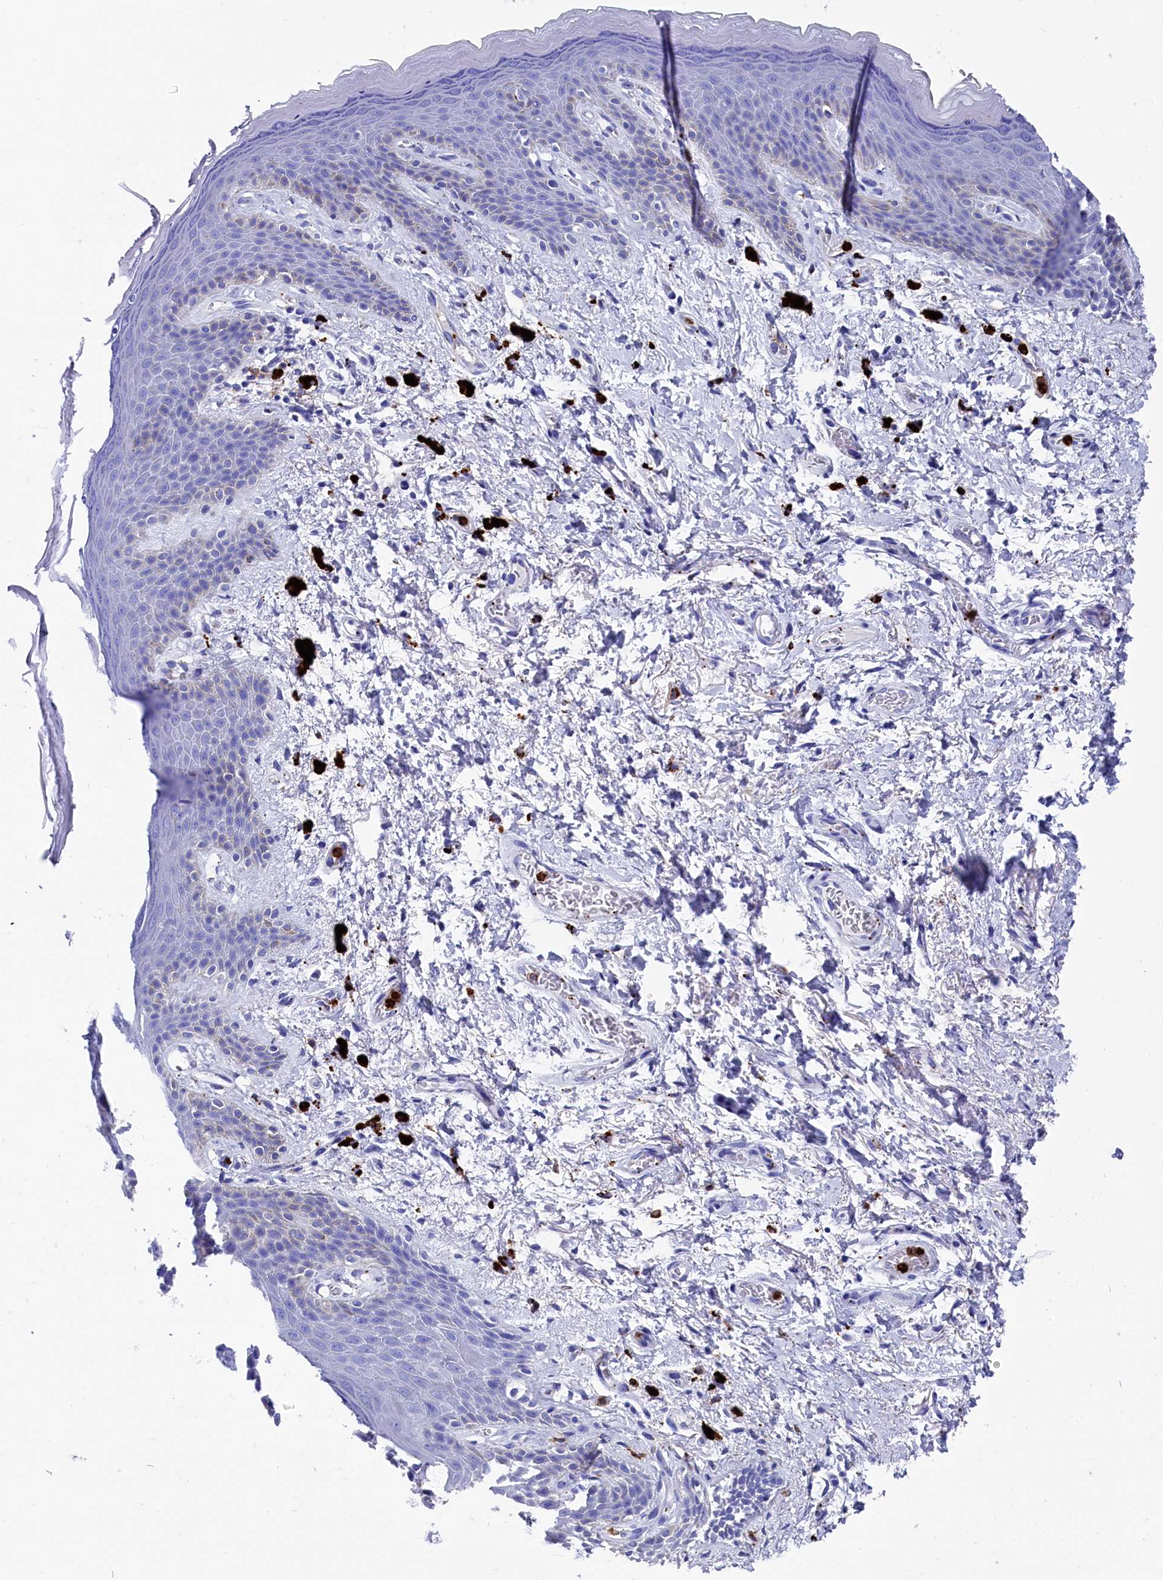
{"staining": {"intensity": "negative", "quantity": "none", "location": "none"}, "tissue": "skin", "cell_type": "Epidermal cells", "image_type": "normal", "snomed": [{"axis": "morphology", "description": "Normal tissue, NOS"}, {"axis": "topography", "description": "Anal"}], "caption": "Micrograph shows no significant protein staining in epidermal cells of normal skin. (Brightfield microscopy of DAB (3,3'-diaminobenzidine) immunohistochemistry at high magnification).", "gene": "PLAC8", "patient": {"sex": "female", "age": 46}}